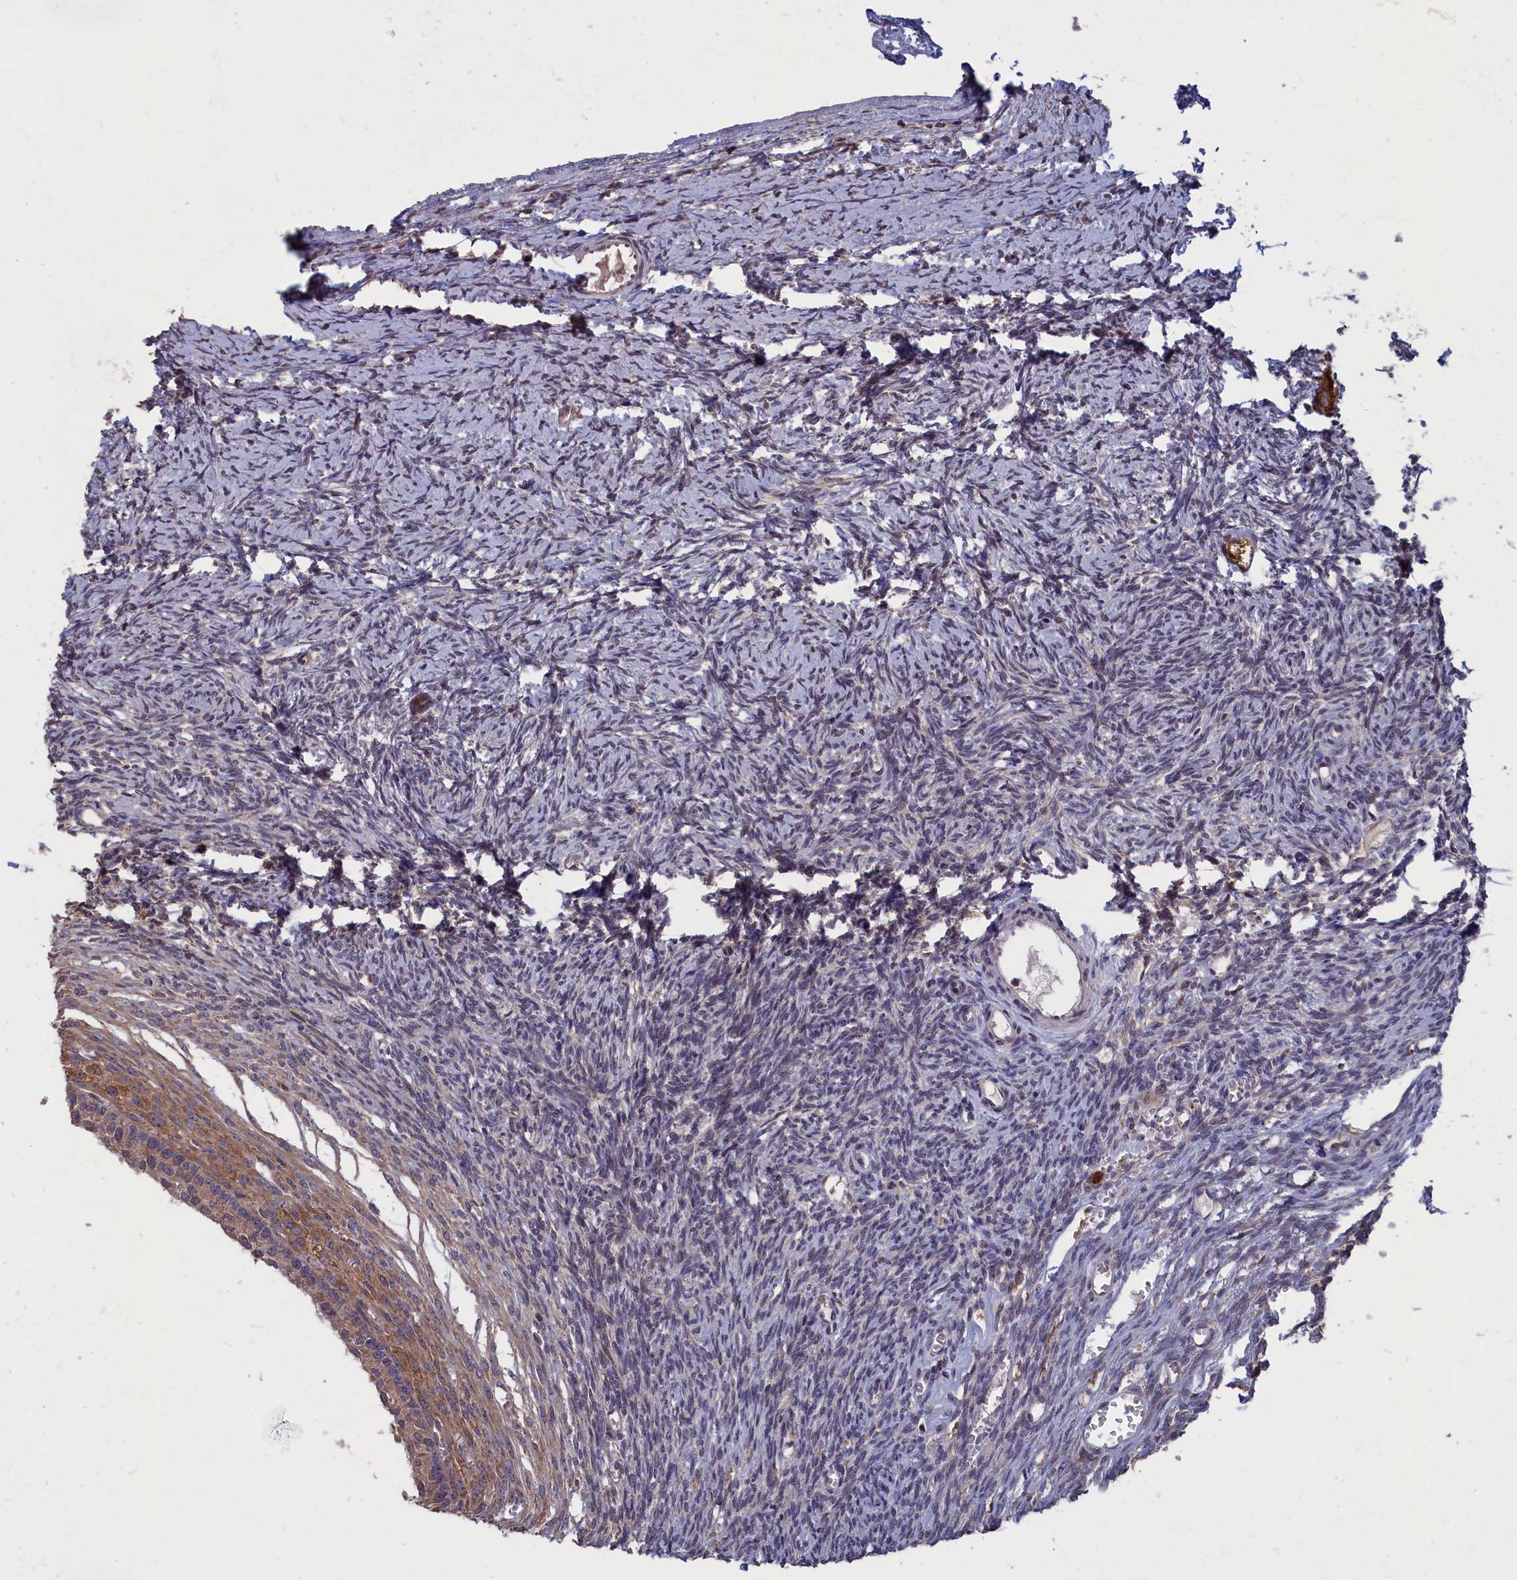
{"staining": {"intensity": "moderate", "quantity": ">75%", "location": "cytoplasmic/membranous"}, "tissue": "ovary", "cell_type": "Follicle cells", "image_type": "normal", "snomed": [{"axis": "morphology", "description": "Normal tissue, NOS"}, {"axis": "topography", "description": "Ovary"}], "caption": "The image demonstrates a brown stain indicating the presence of a protein in the cytoplasmic/membranous of follicle cells in ovary.", "gene": "CACTIN", "patient": {"sex": "female", "age": 39}}